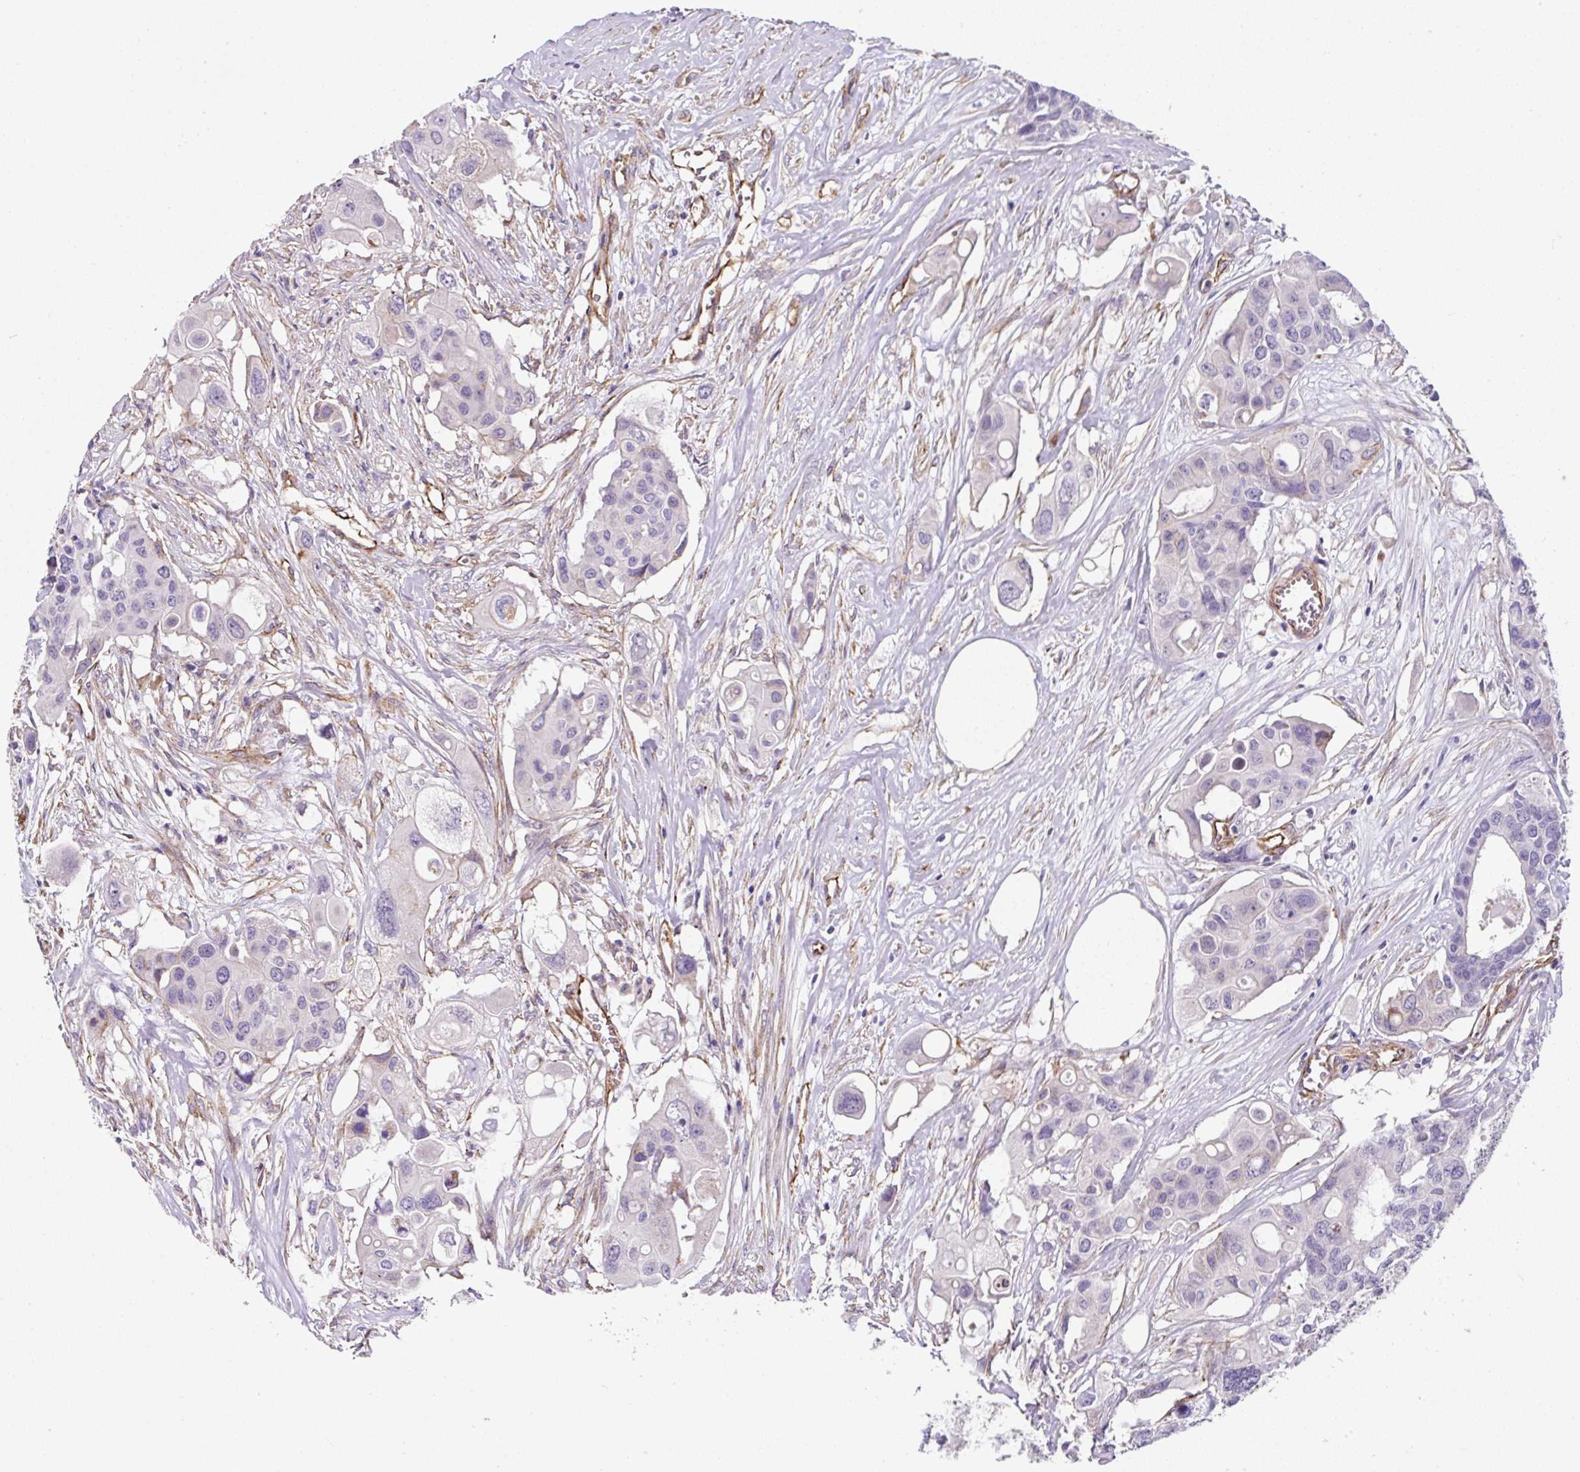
{"staining": {"intensity": "negative", "quantity": "none", "location": "none"}, "tissue": "colorectal cancer", "cell_type": "Tumor cells", "image_type": "cancer", "snomed": [{"axis": "morphology", "description": "Adenocarcinoma, NOS"}, {"axis": "topography", "description": "Colon"}], "caption": "IHC histopathology image of colorectal cancer stained for a protein (brown), which exhibits no positivity in tumor cells. (Brightfield microscopy of DAB immunohistochemistry (IHC) at high magnification).", "gene": "ANKUB1", "patient": {"sex": "male", "age": 77}}